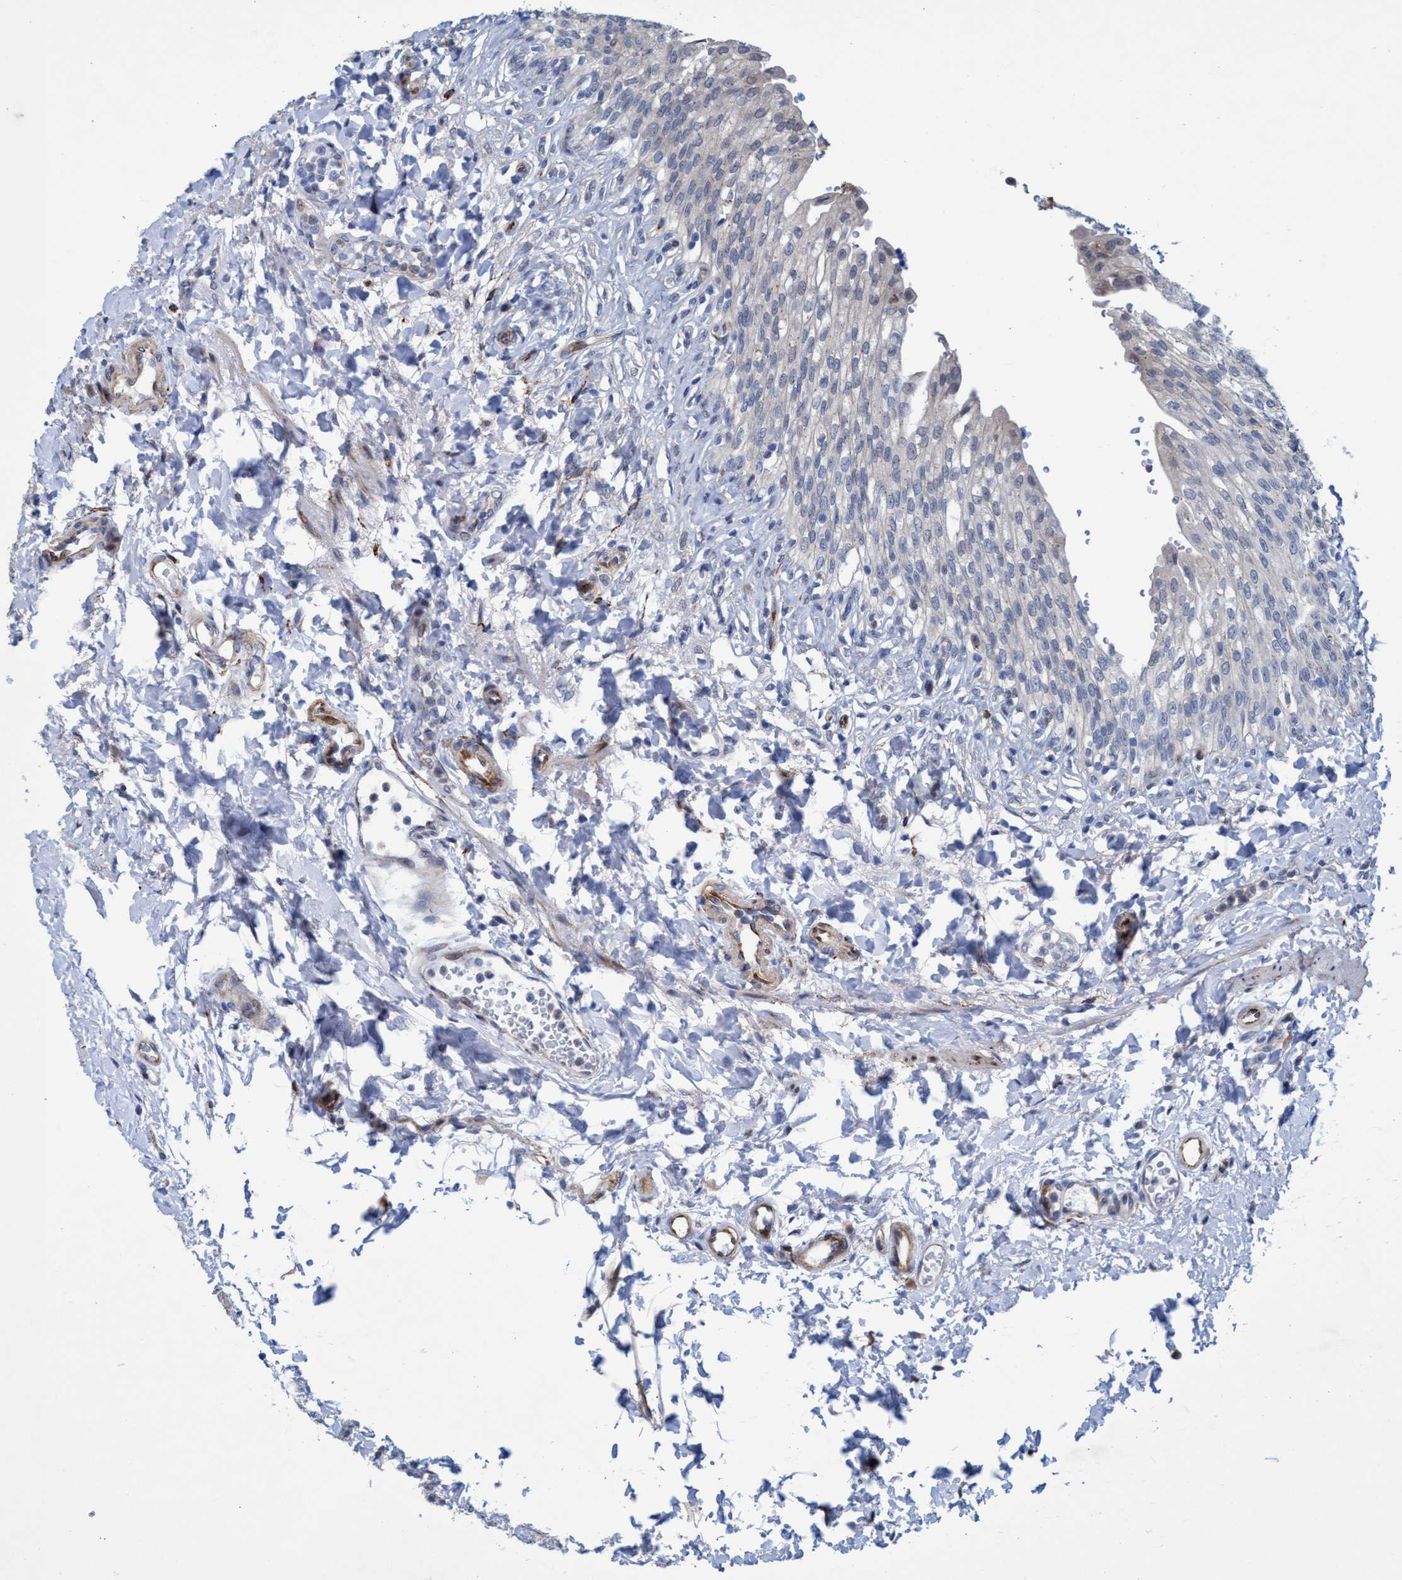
{"staining": {"intensity": "negative", "quantity": "none", "location": "none"}, "tissue": "urinary bladder", "cell_type": "Urothelial cells", "image_type": "normal", "snomed": [{"axis": "morphology", "description": "Urothelial carcinoma, High grade"}, {"axis": "topography", "description": "Urinary bladder"}], "caption": "This micrograph is of benign urinary bladder stained with immunohistochemistry (IHC) to label a protein in brown with the nuclei are counter-stained blue. There is no staining in urothelial cells. (Immunohistochemistry (ihc), brightfield microscopy, high magnification).", "gene": "SLC43A2", "patient": {"sex": "male", "age": 46}}